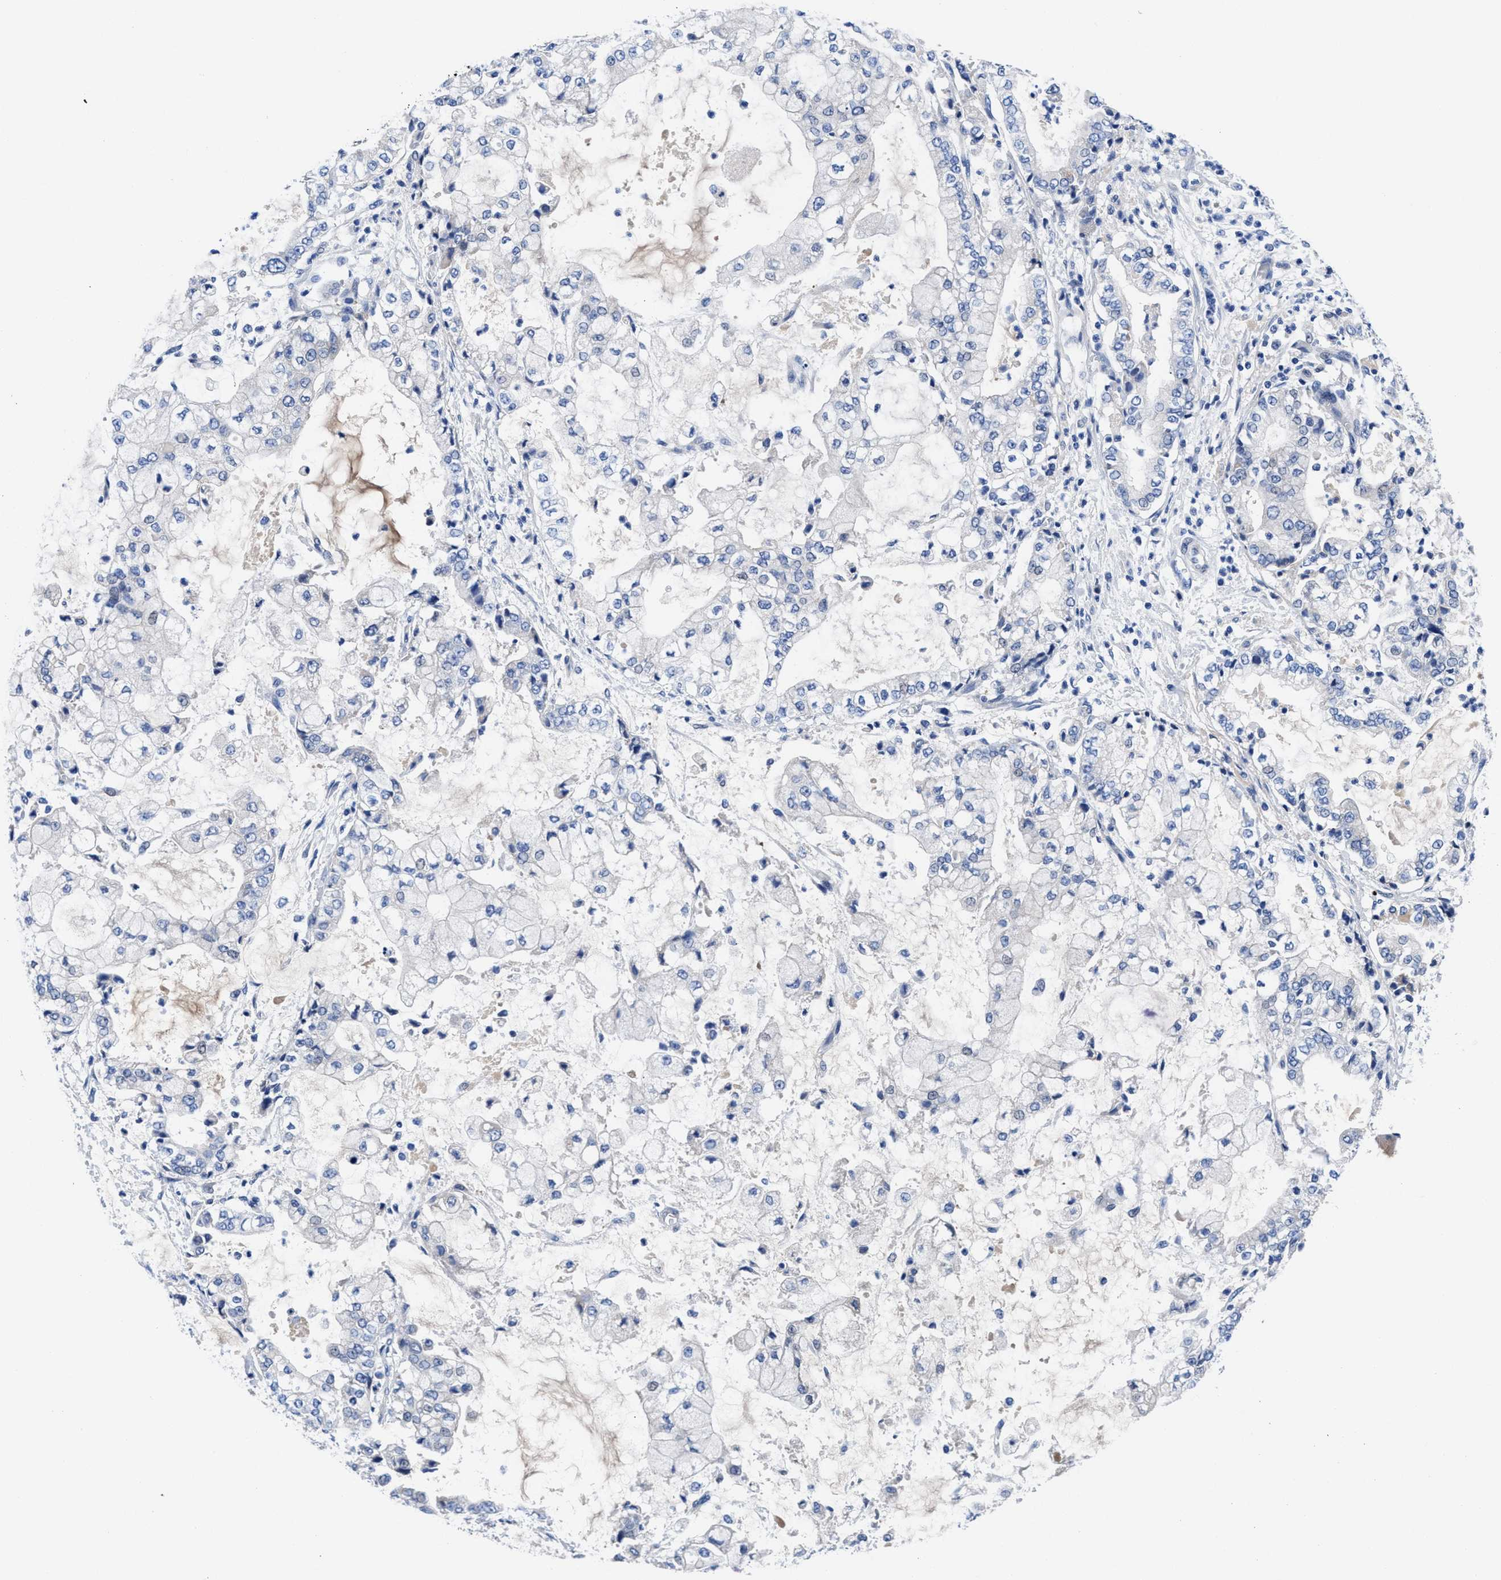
{"staining": {"intensity": "negative", "quantity": "none", "location": "none"}, "tissue": "stomach cancer", "cell_type": "Tumor cells", "image_type": "cancer", "snomed": [{"axis": "morphology", "description": "Adenocarcinoma, NOS"}, {"axis": "topography", "description": "Stomach"}], "caption": "Human stomach adenocarcinoma stained for a protein using immunohistochemistry (IHC) reveals no positivity in tumor cells.", "gene": "DHRS13", "patient": {"sex": "male", "age": 76}}